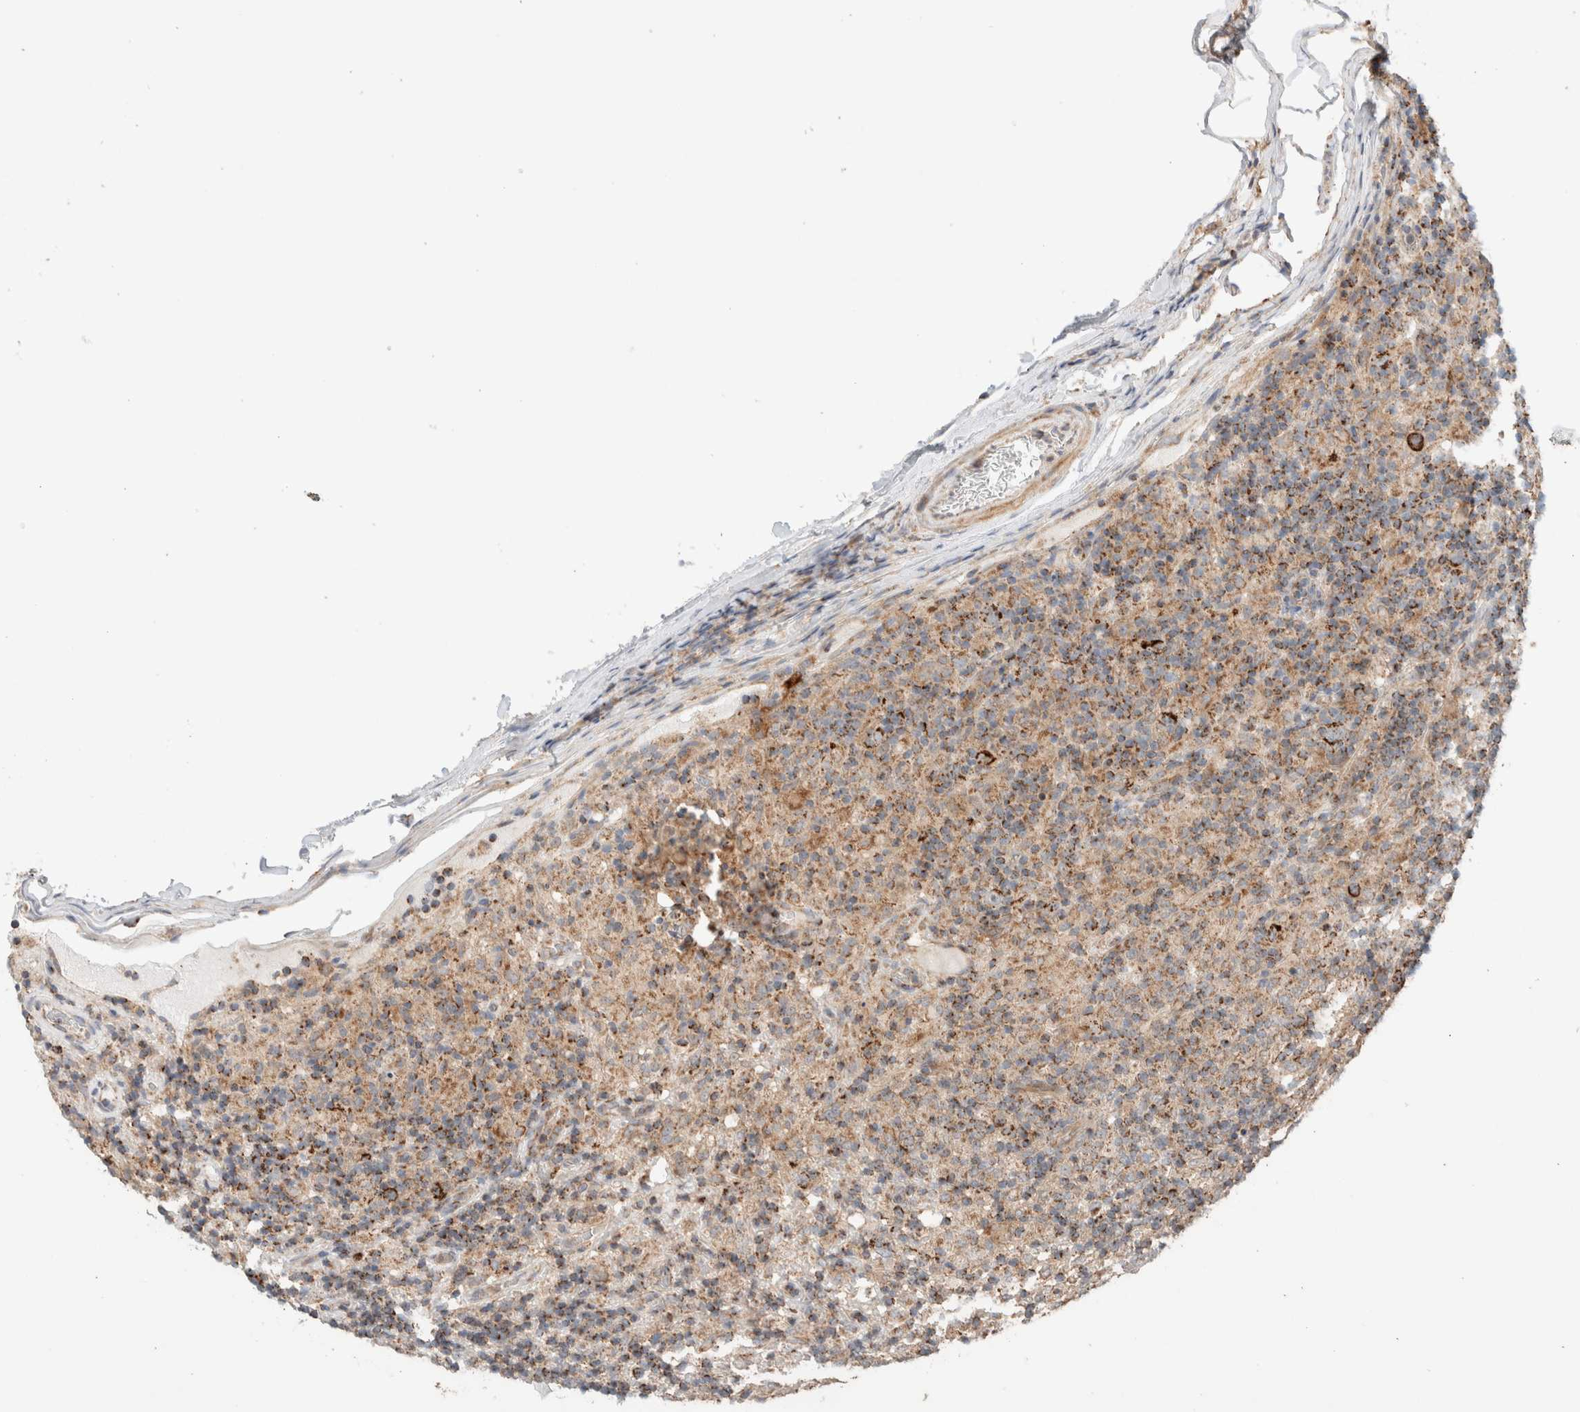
{"staining": {"intensity": "strong", "quantity": ">75%", "location": "cytoplasmic/membranous"}, "tissue": "lymphoma", "cell_type": "Tumor cells", "image_type": "cancer", "snomed": [{"axis": "morphology", "description": "Hodgkin's disease, NOS"}, {"axis": "topography", "description": "Lymph node"}], "caption": "Hodgkin's disease was stained to show a protein in brown. There is high levels of strong cytoplasmic/membranous staining in about >75% of tumor cells.", "gene": "MRM3", "patient": {"sex": "male", "age": 70}}